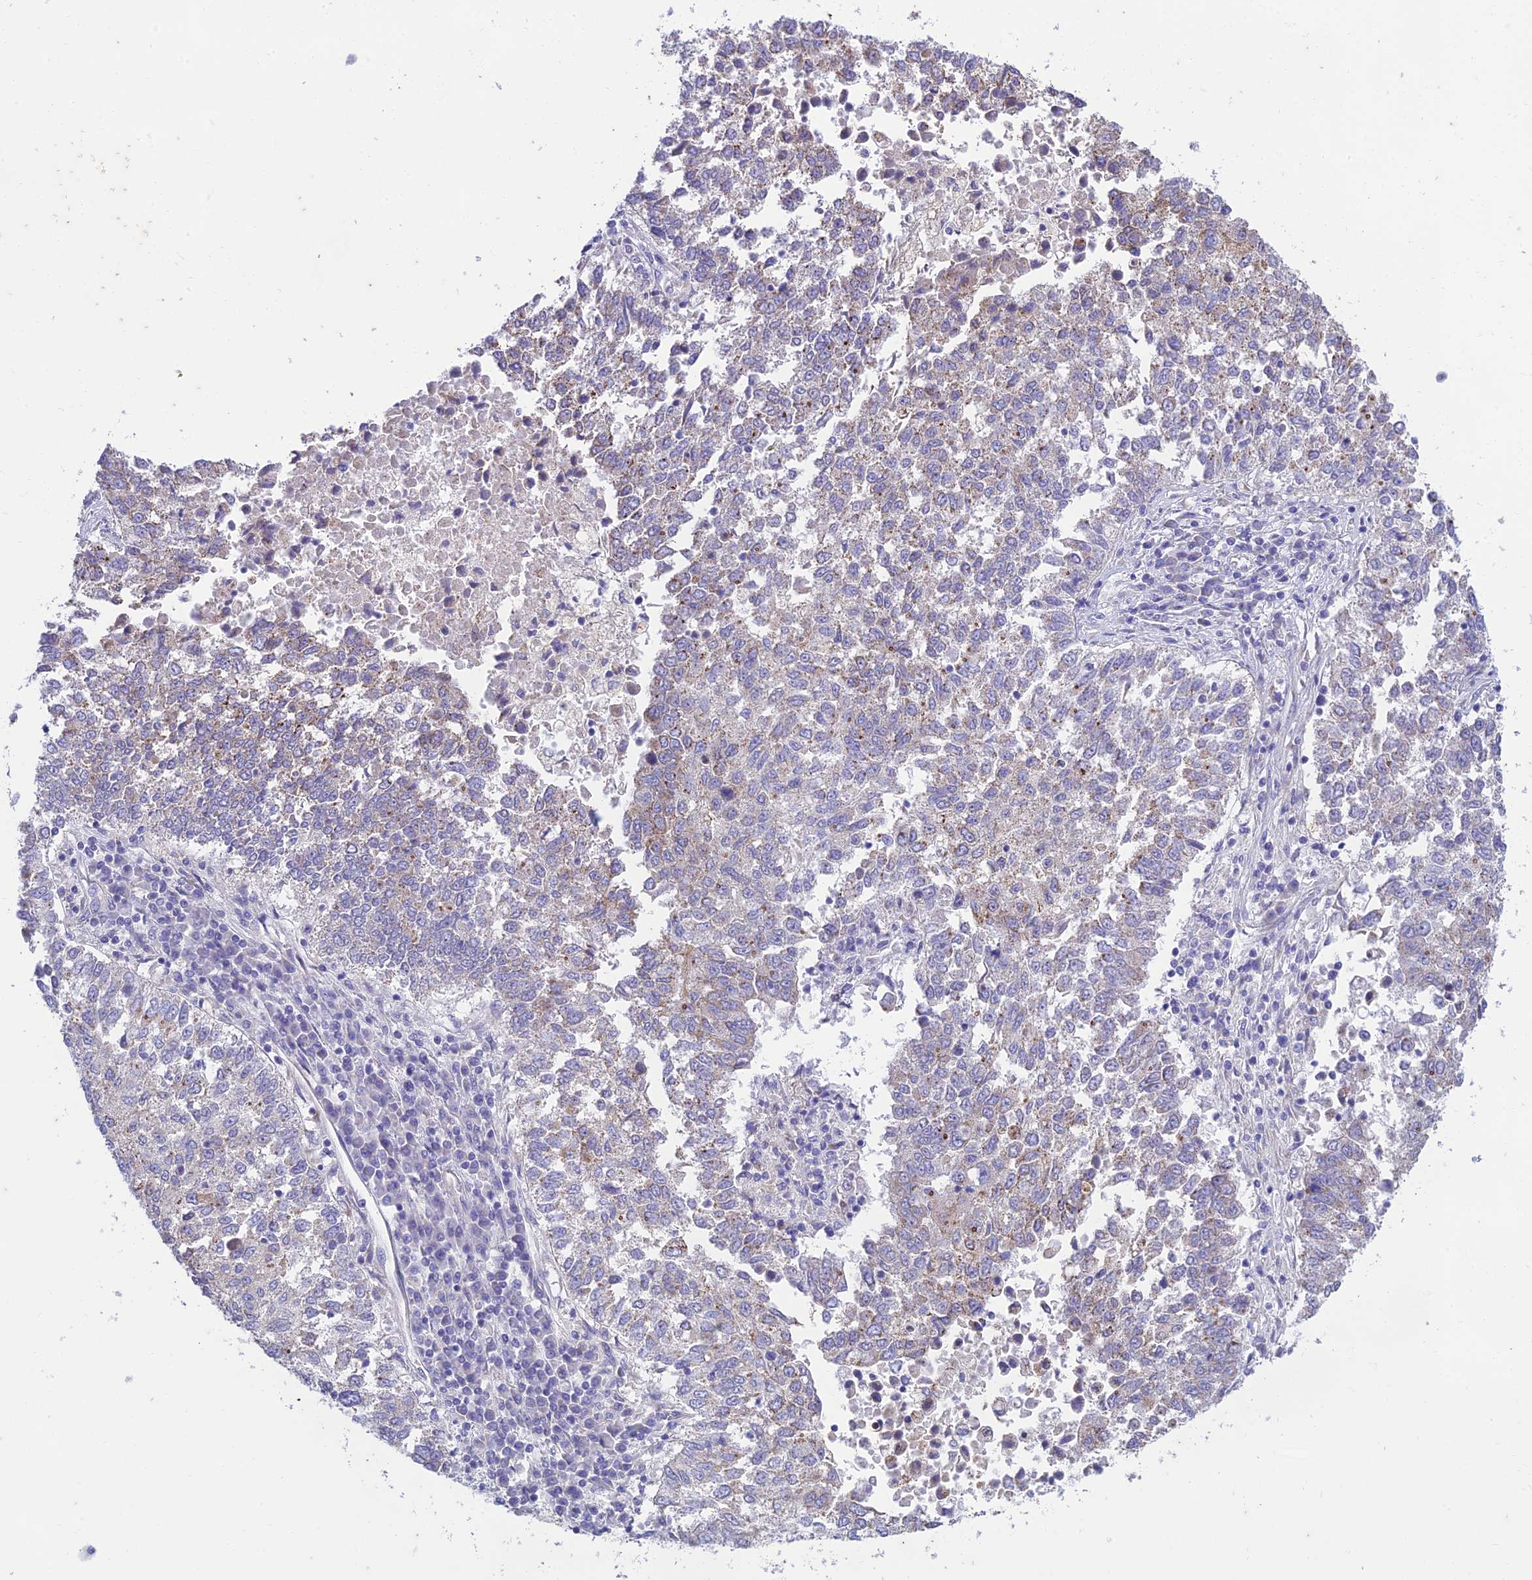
{"staining": {"intensity": "weak", "quantity": "<25%", "location": "cytoplasmic/membranous"}, "tissue": "lung cancer", "cell_type": "Tumor cells", "image_type": "cancer", "snomed": [{"axis": "morphology", "description": "Squamous cell carcinoma, NOS"}, {"axis": "topography", "description": "Lung"}], "caption": "Immunohistochemistry (IHC) image of human lung squamous cell carcinoma stained for a protein (brown), which shows no positivity in tumor cells.", "gene": "PTCD2", "patient": {"sex": "male", "age": 73}}